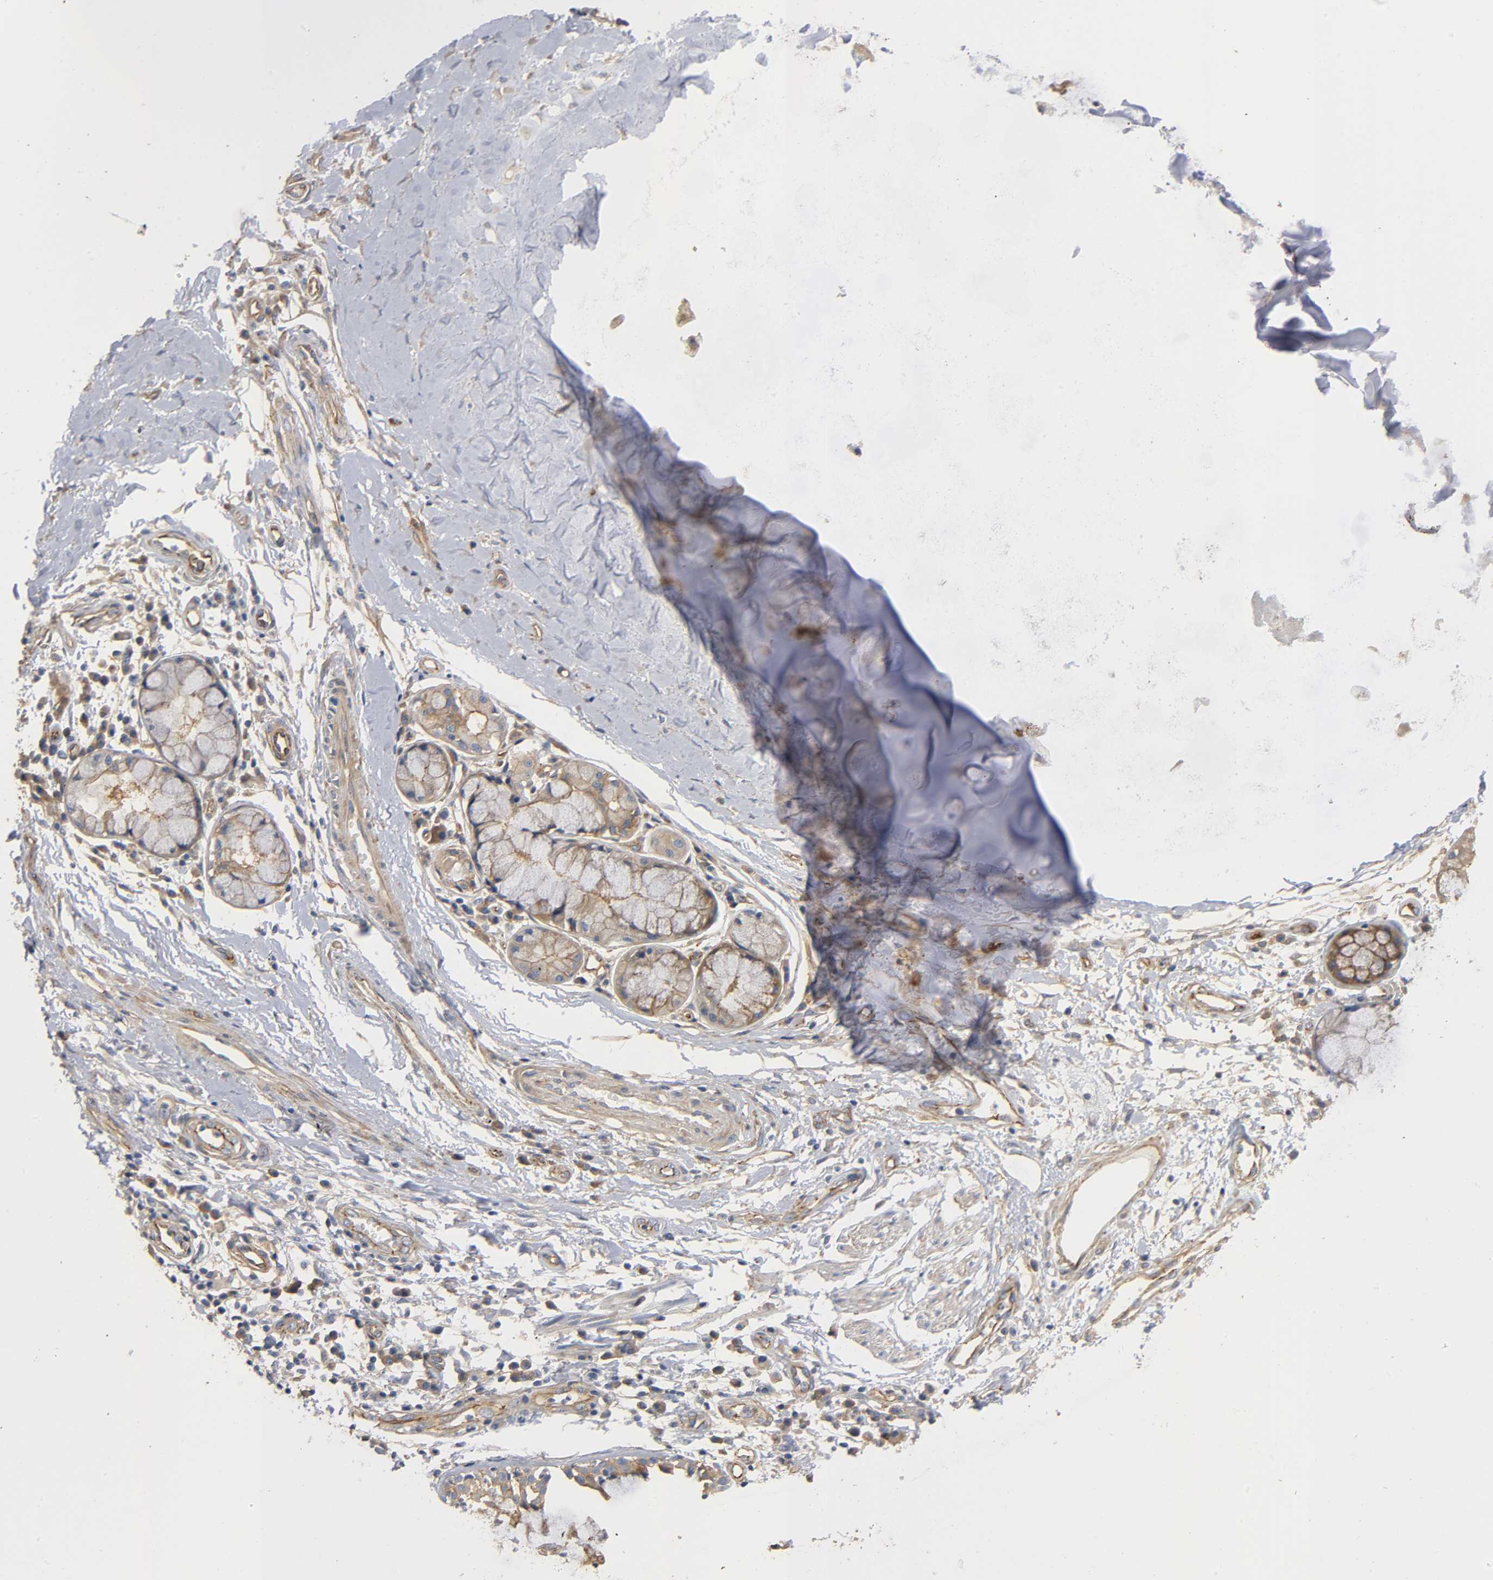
{"staining": {"intensity": "moderate", "quantity": "<25%", "location": "cytoplasmic/membranous"}, "tissue": "adipose tissue", "cell_type": "Adipocytes", "image_type": "normal", "snomed": [{"axis": "morphology", "description": "Normal tissue, NOS"}, {"axis": "morphology", "description": "Adenocarcinoma, NOS"}, {"axis": "topography", "description": "Cartilage tissue"}, {"axis": "topography", "description": "Bronchus"}, {"axis": "topography", "description": "Lung"}], "caption": "An image of adipose tissue stained for a protein exhibits moderate cytoplasmic/membranous brown staining in adipocytes.", "gene": "MARS1", "patient": {"sex": "female", "age": 67}}